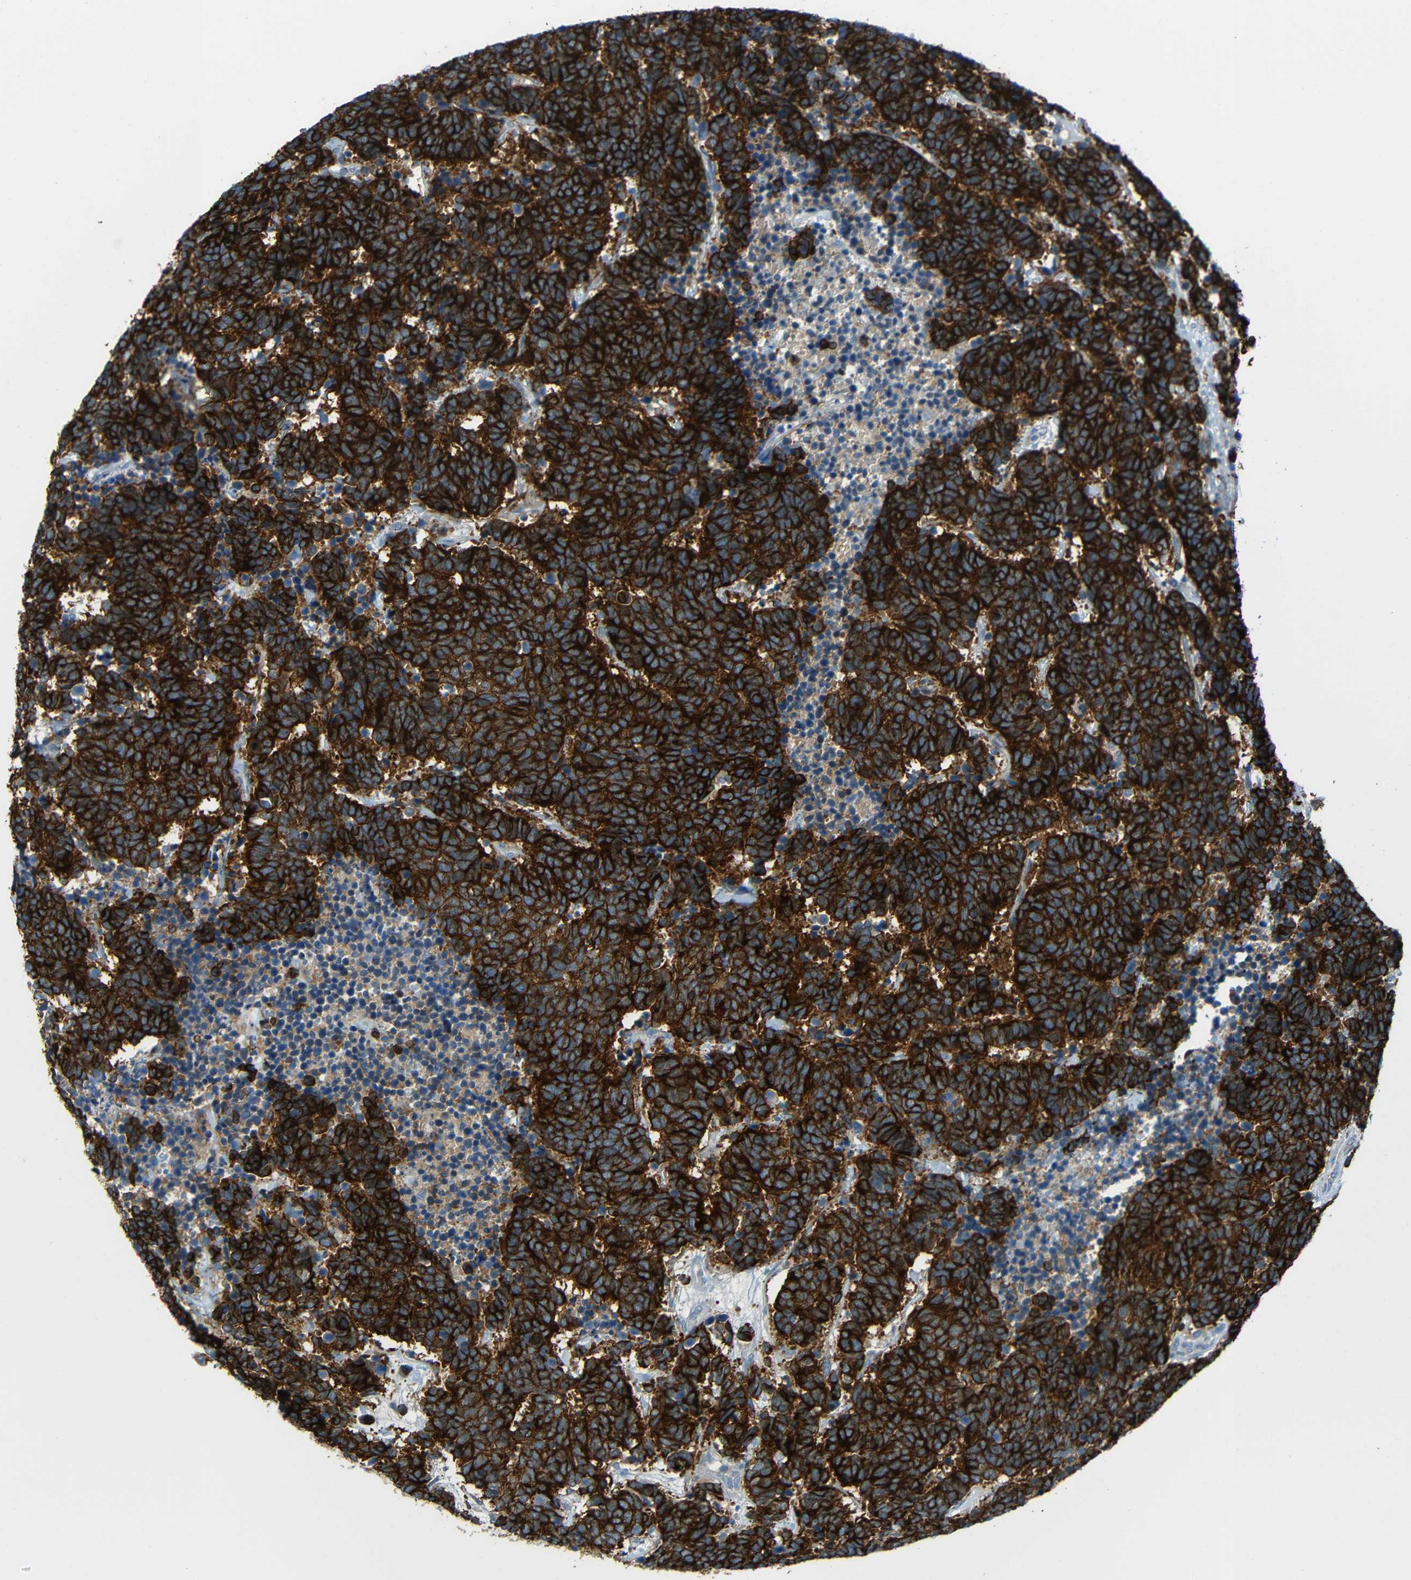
{"staining": {"intensity": "strong", "quantity": ">75%", "location": "cytoplasmic/membranous"}, "tissue": "carcinoid", "cell_type": "Tumor cells", "image_type": "cancer", "snomed": [{"axis": "morphology", "description": "Carcinoma, NOS"}, {"axis": "morphology", "description": "Carcinoid, malignant, NOS"}, {"axis": "topography", "description": "Urinary bladder"}], "caption": "Carcinoid (malignant) was stained to show a protein in brown. There is high levels of strong cytoplasmic/membranous expression in approximately >75% of tumor cells. The staining was performed using DAB (3,3'-diaminobenzidine) to visualize the protein expression in brown, while the nuclei were stained in blue with hematoxylin (Magnification: 20x).", "gene": "DCLK1", "patient": {"sex": "male", "age": 57}}